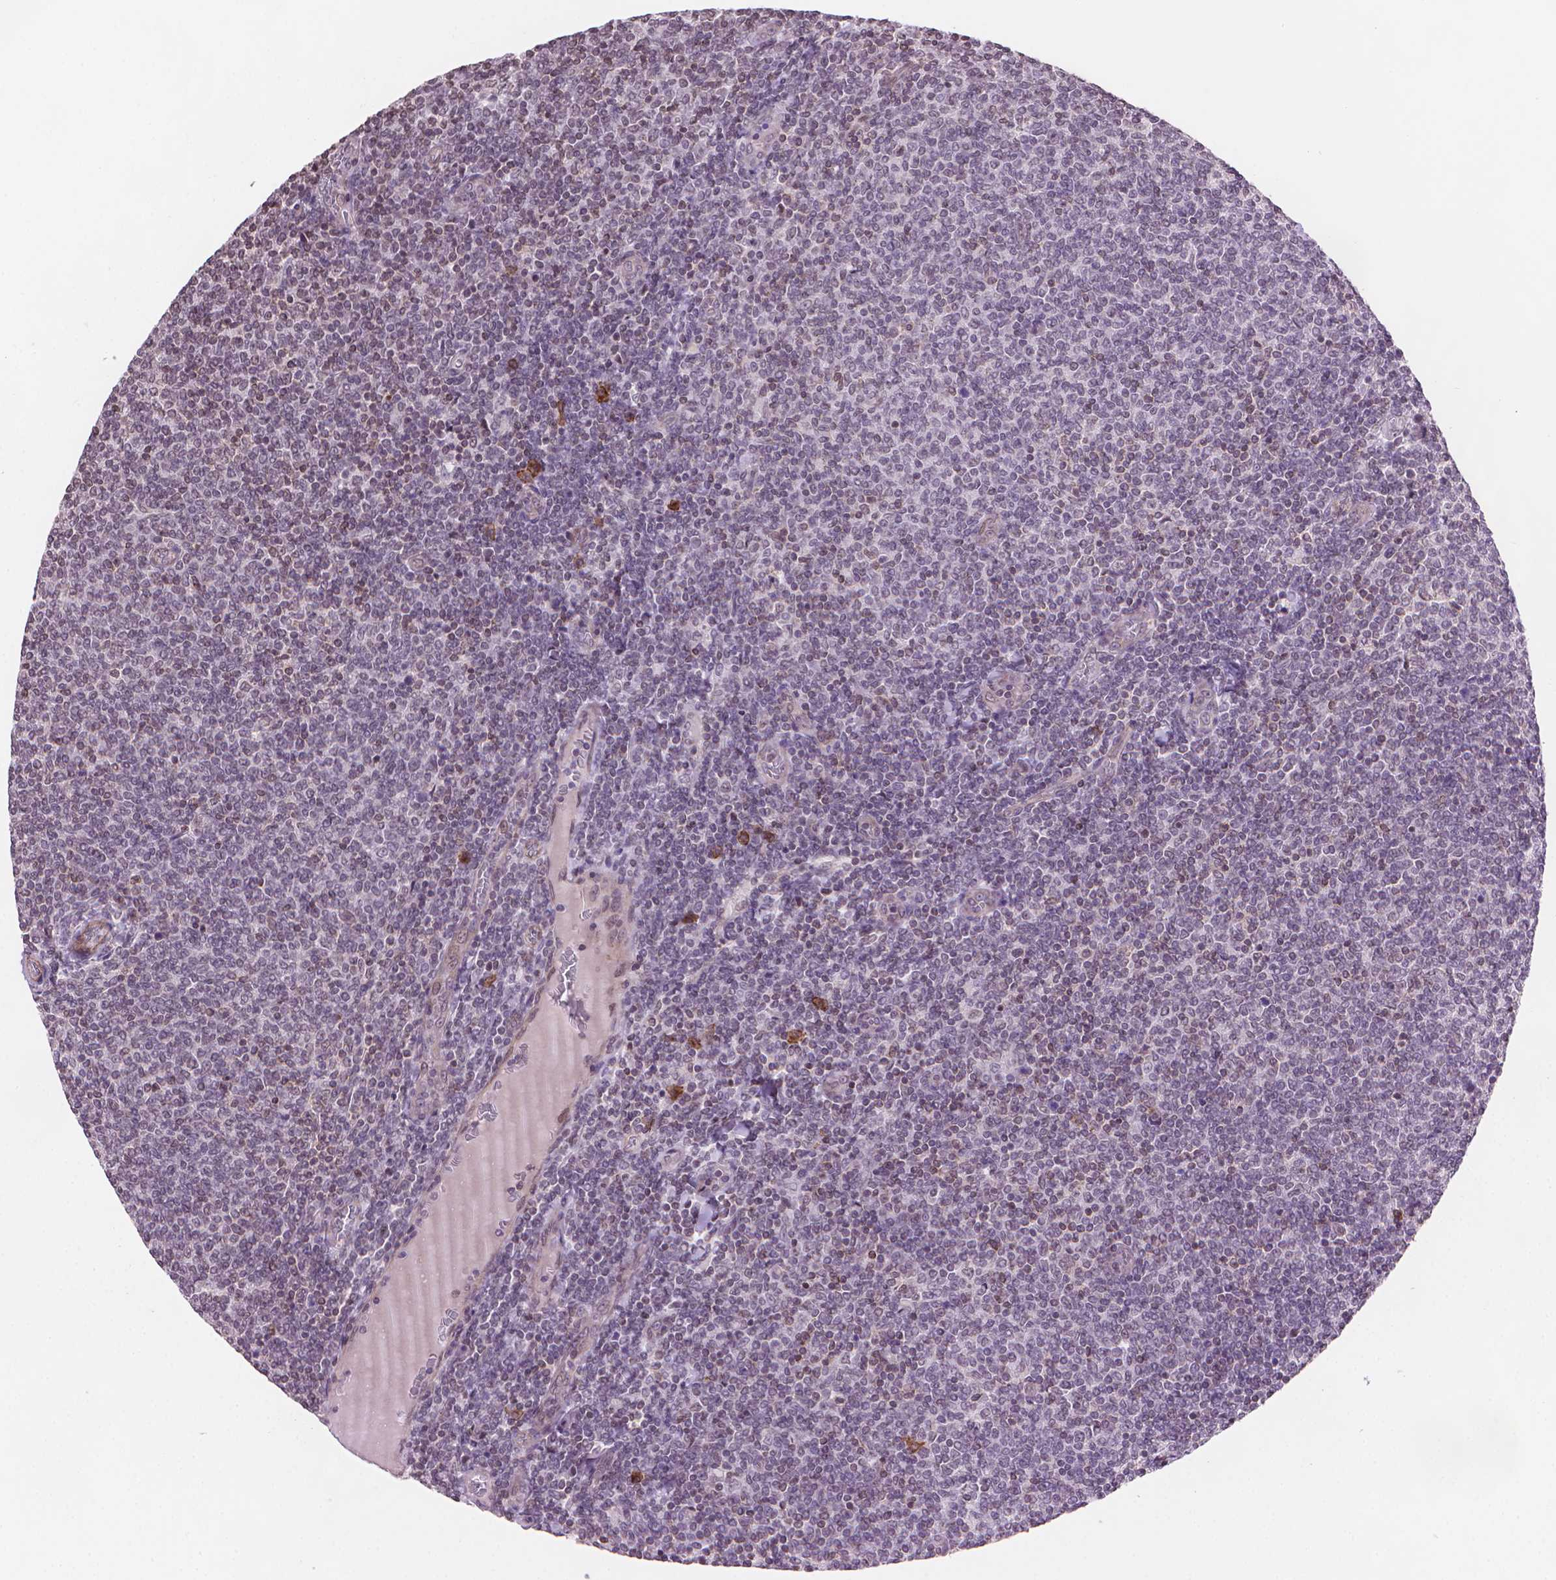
{"staining": {"intensity": "negative", "quantity": "none", "location": "none"}, "tissue": "lymphoma", "cell_type": "Tumor cells", "image_type": "cancer", "snomed": [{"axis": "morphology", "description": "Malignant lymphoma, non-Hodgkin's type, Low grade"}, {"axis": "topography", "description": "Lymph node"}], "caption": "Histopathology image shows no protein positivity in tumor cells of lymphoma tissue.", "gene": "TMEM184A", "patient": {"sex": "male", "age": 52}}